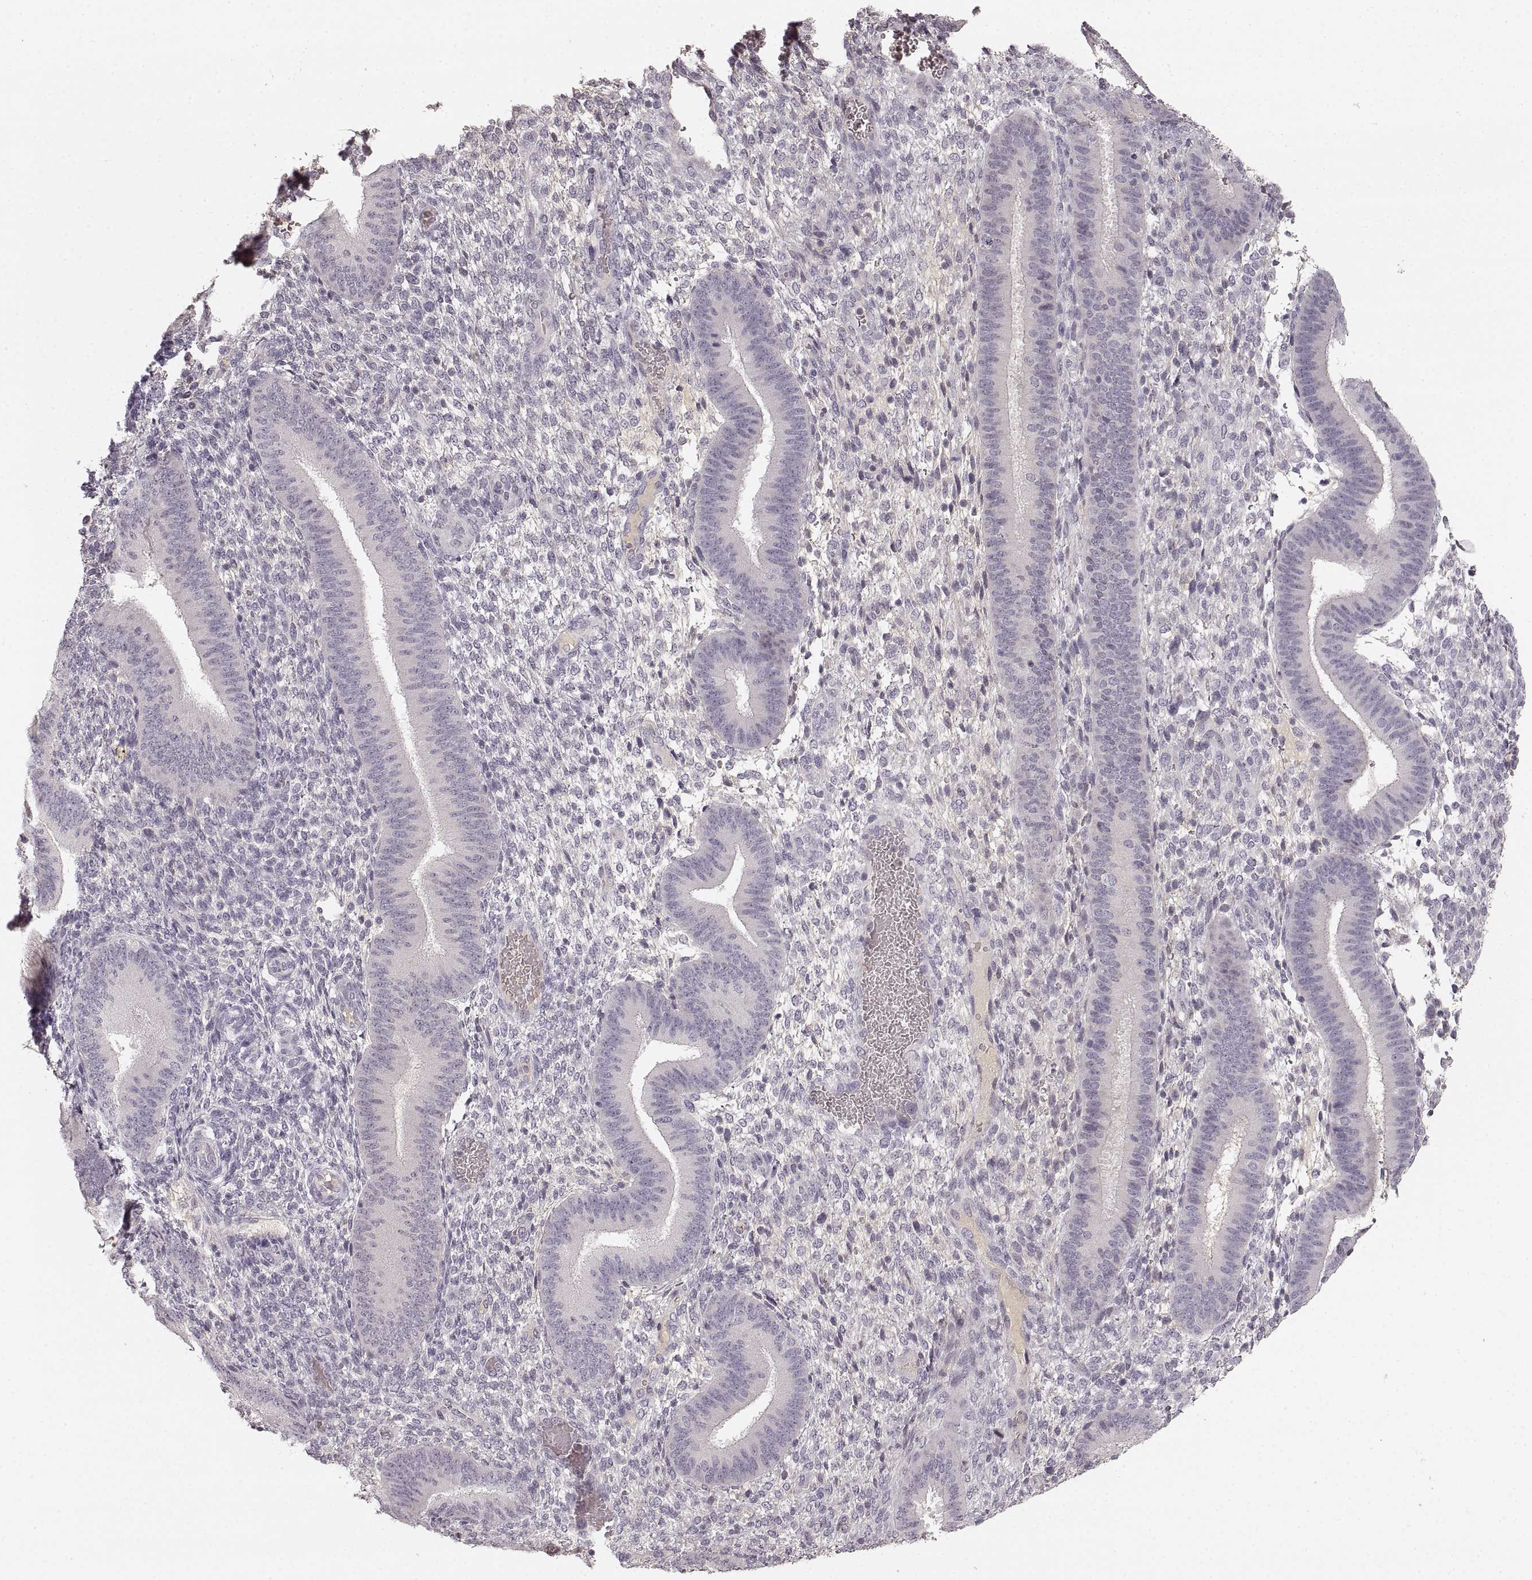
{"staining": {"intensity": "negative", "quantity": "none", "location": "none"}, "tissue": "endometrium", "cell_type": "Cells in endometrial stroma", "image_type": "normal", "snomed": [{"axis": "morphology", "description": "Normal tissue, NOS"}, {"axis": "topography", "description": "Endometrium"}], "caption": "Human endometrium stained for a protein using immunohistochemistry (IHC) displays no positivity in cells in endometrial stroma.", "gene": "RUNDC3A", "patient": {"sex": "female", "age": 39}}